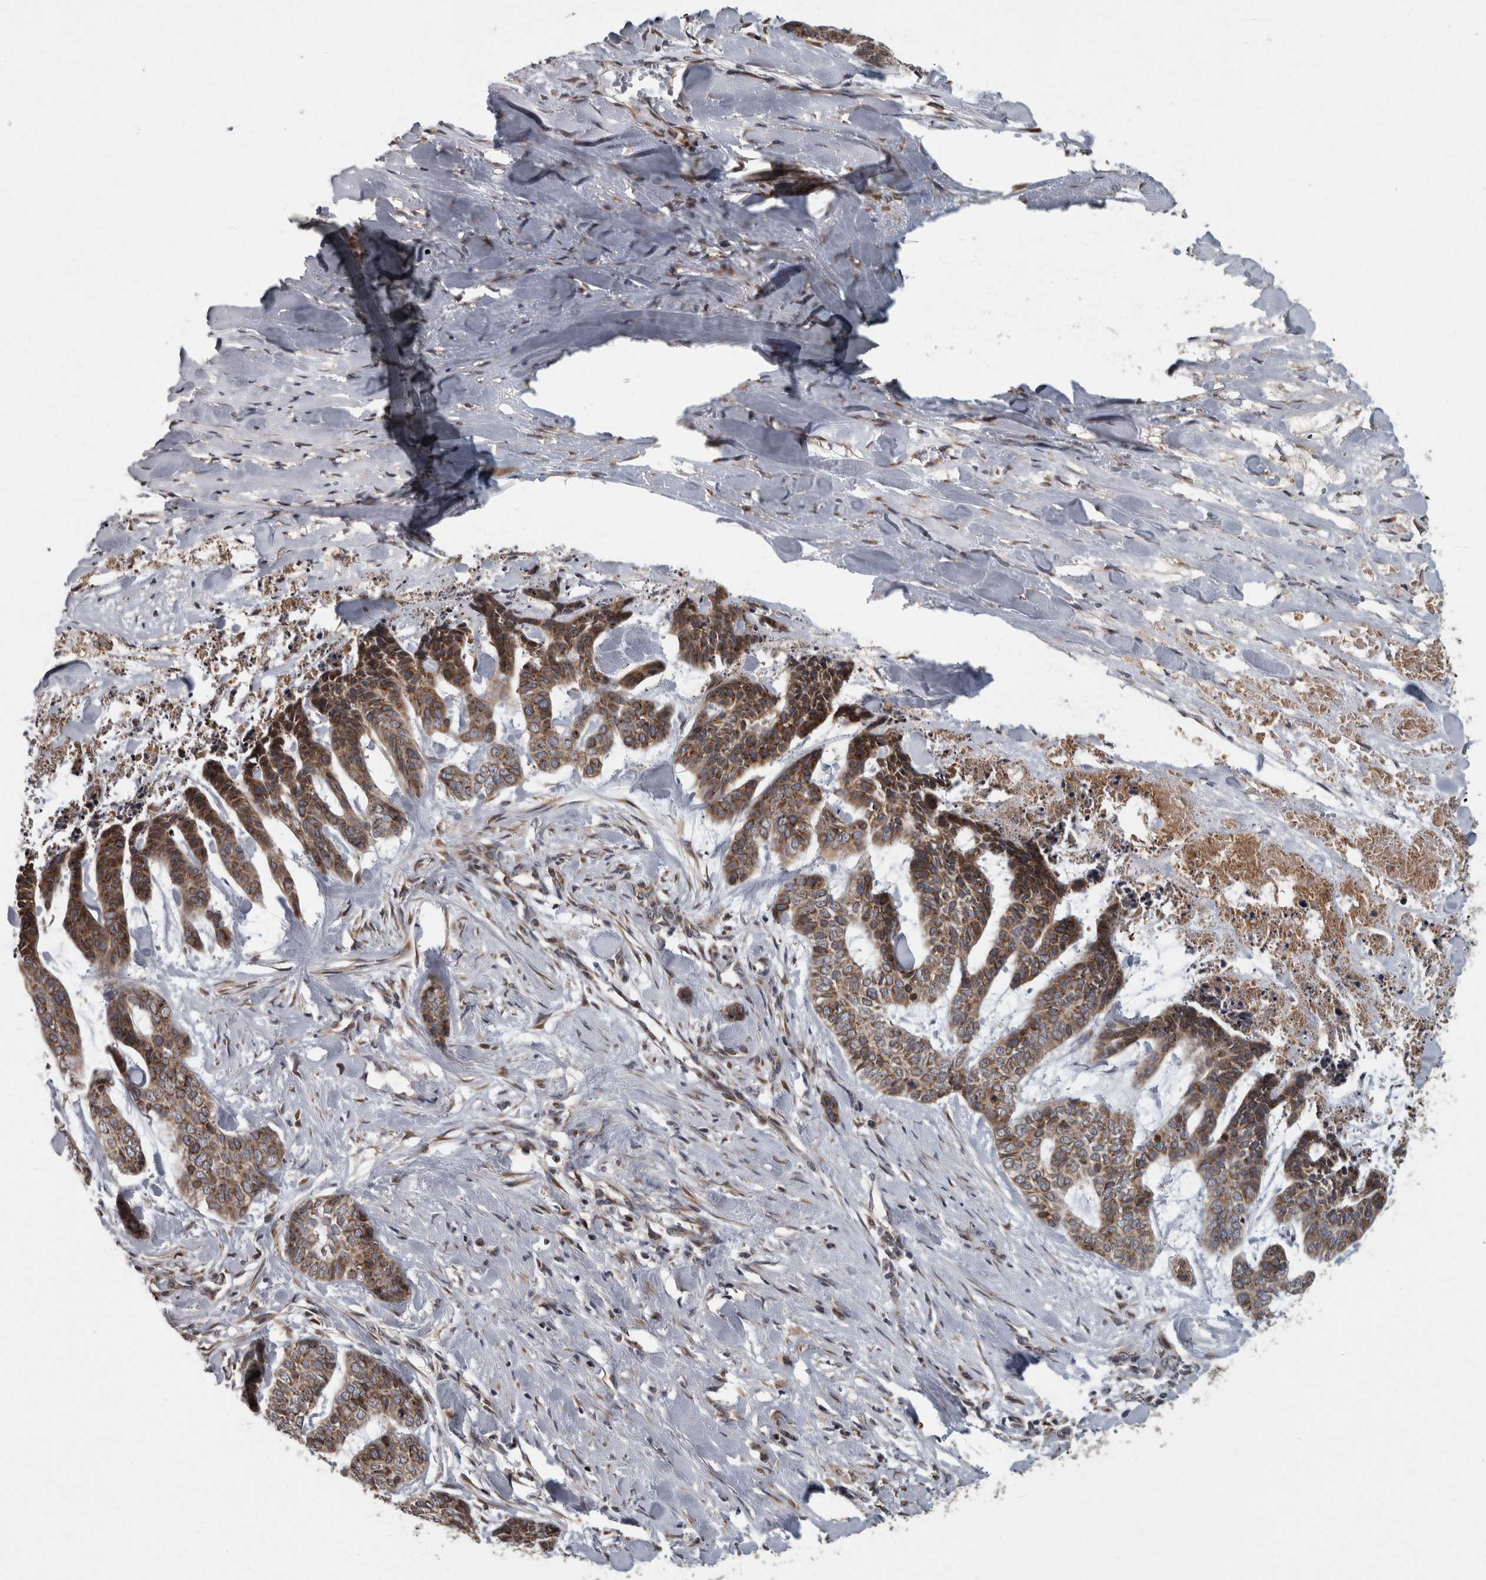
{"staining": {"intensity": "moderate", "quantity": ">75%", "location": "cytoplasmic/membranous"}, "tissue": "skin cancer", "cell_type": "Tumor cells", "image_type": "cancer", "snomed": [{"axis": "morphology", "description": "Basal cell carcinoma"}, {"axis": "topography", "description": "Skin"}], "caption": "The photomicrograph displays a brown stain indicating the presence of a protein in the cytoplasmic/membranous of tumor cells in skin basal cell carcinoma.", "gene": "LMAN2L", "patient": {"sex": "female", "age": 64}}